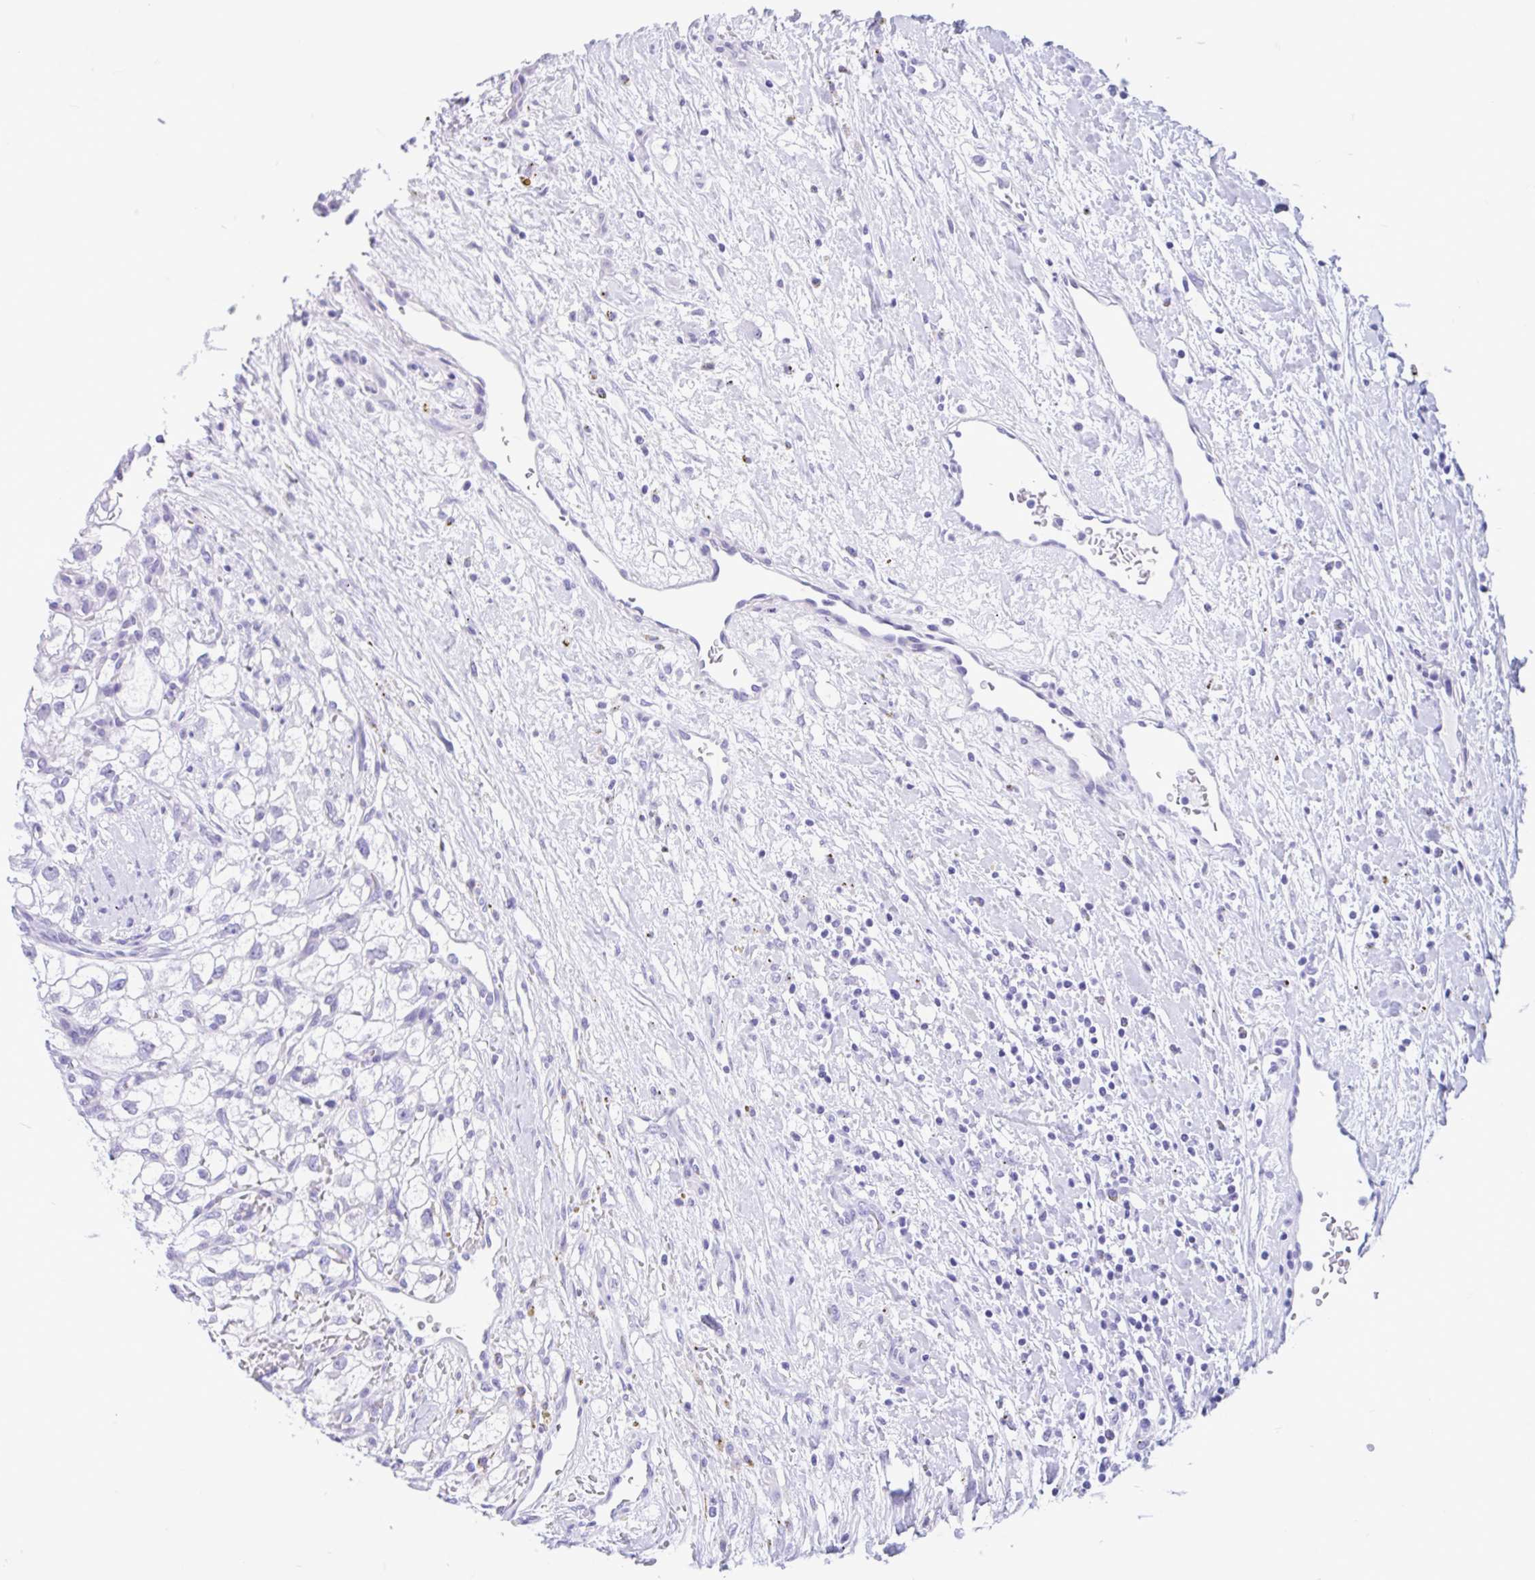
{"staining": {"intensity": "negative", "quantity": "none", "location": "none"}, "tissue": "renal cancer", "cell_type": "Tumor cells", "image_type": "cancer", "snomed": [{"axis": "morphology", "description": "Adenocarcinoma, NOS"}, {"axis": "topography", "description": "Kidney"}], "caption": "The micrograph exhibits no staining of tumor cells in renal cancer (adenocarcinoma).", "gene": "IAPP", "patient": {"sex": "male", "age": 59}}